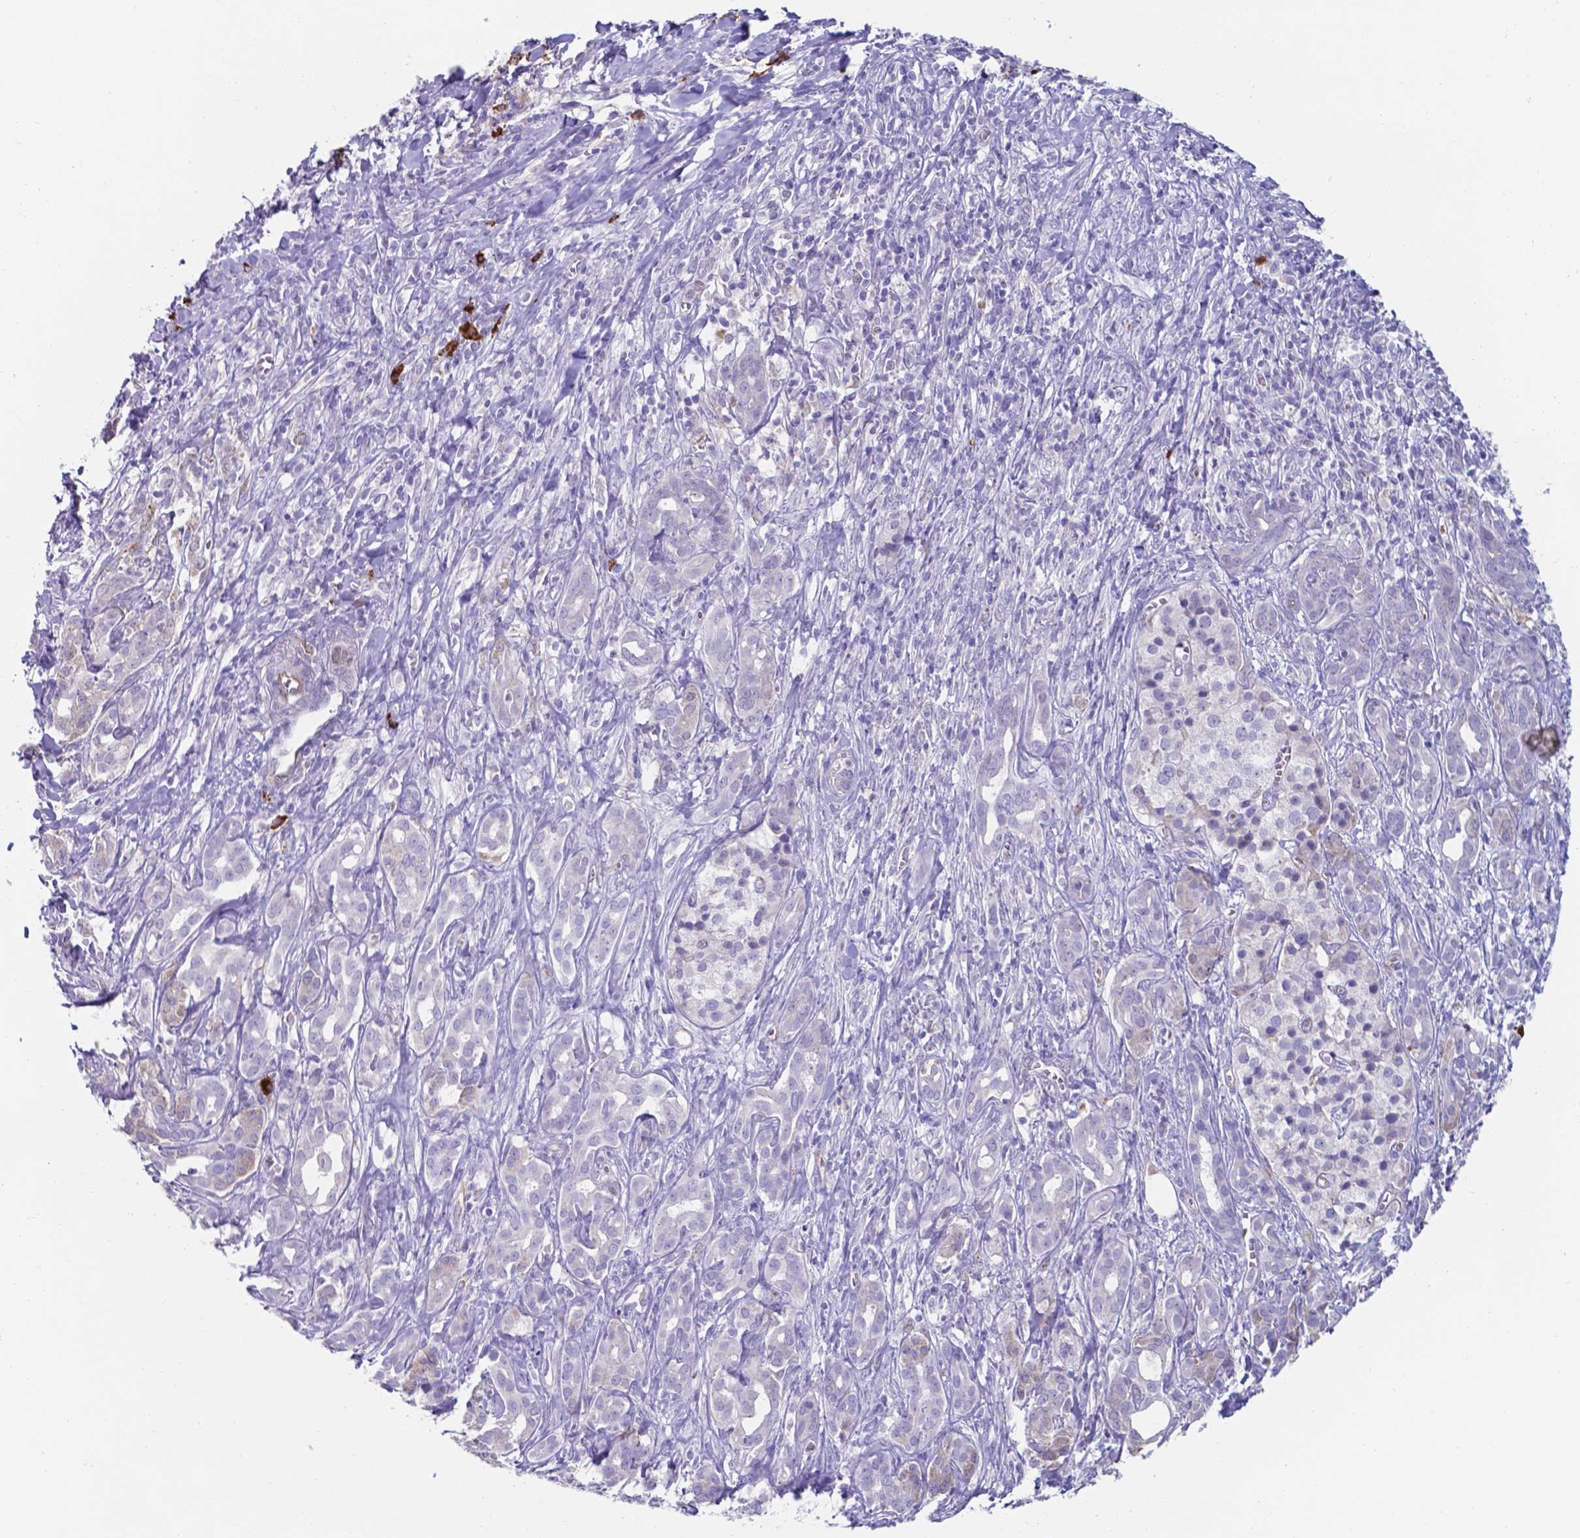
{"staining": {"intensity": "negative", "quantity": "none", "location": "none"}, "tissue": "pancreatic cancer", "cell_type": "Tumor cells", "image_type": "cancer", "snomed": [{"axis": "morphology", "description": "Adenocarcinoma, NOS"}, {"axis": "topography", "description": "Pancreas"}], "caption": "Micrograph shows no protein positivity in tumor cells of pancreatic cancer tissue. Brightfield microscopy of IHC stained with DAB (3,3'-diaminobenzidine) (brown) and hematoxylin (blue), captured at high magnification.", "gene": "UBE2J1", "patient": {"sex": "male", "age": 61}}